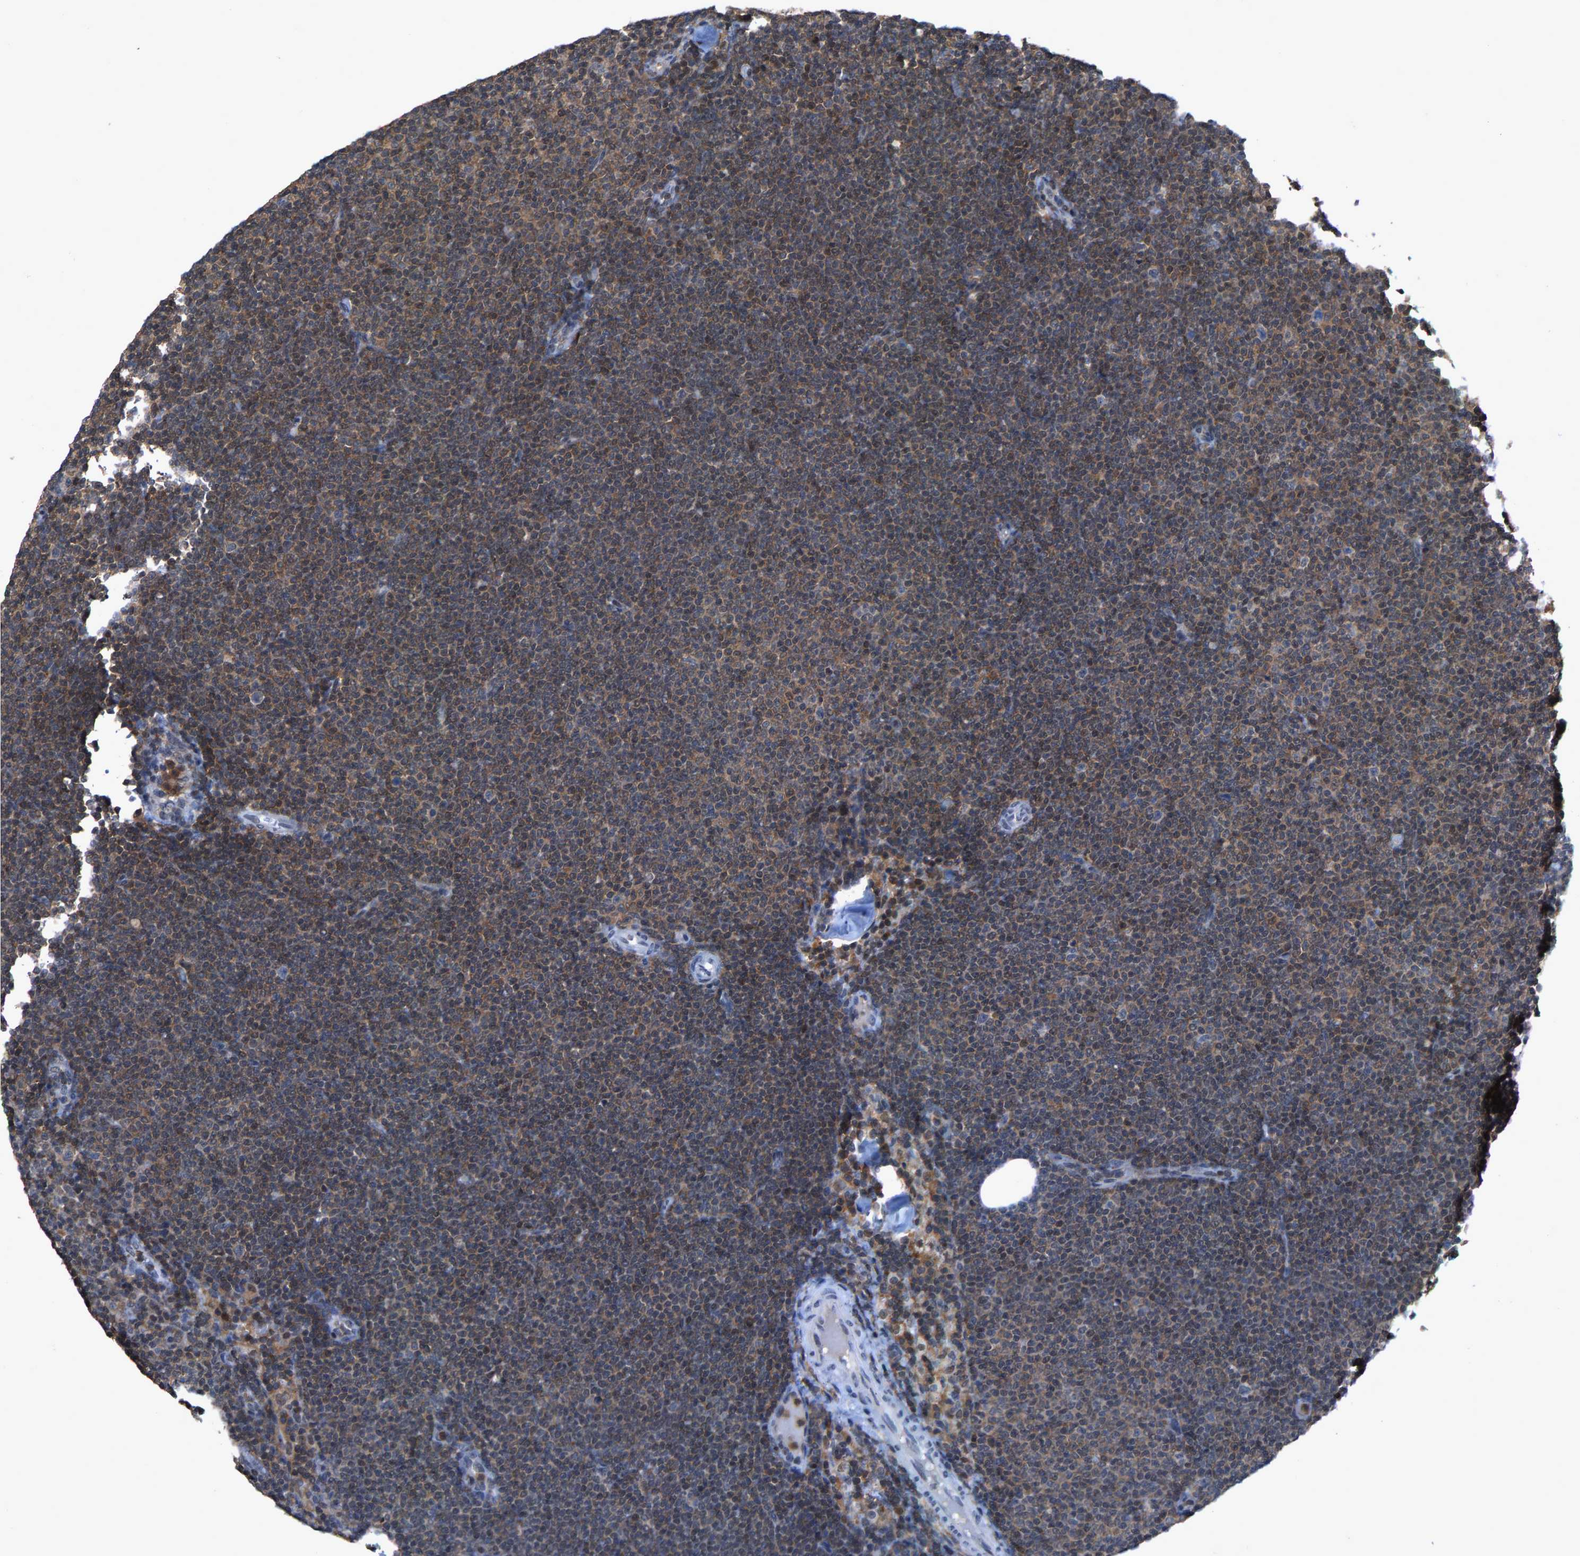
{"staining": {"intensity": "moderate", "quantity": ">75%", "location": "cytoplasmic/membranous"}, "tissue": "lymphoma", "cell_type": "Tumor cells", "image_type": "cancer", "snomed": [{"axis": "morphology", "description": "Malignant lymphoma, non-Hodgkin's type, Low grade"}, {"axis": "topography", "description": "Lymph node"}], "caption": "Protein expression analysis of human lymphoma reveals moderate cytoplasmic/membranous positivity in about >75% of tumor cells.", "gene": "FGD3", "patient": {"sex": "female", "age": 53}}